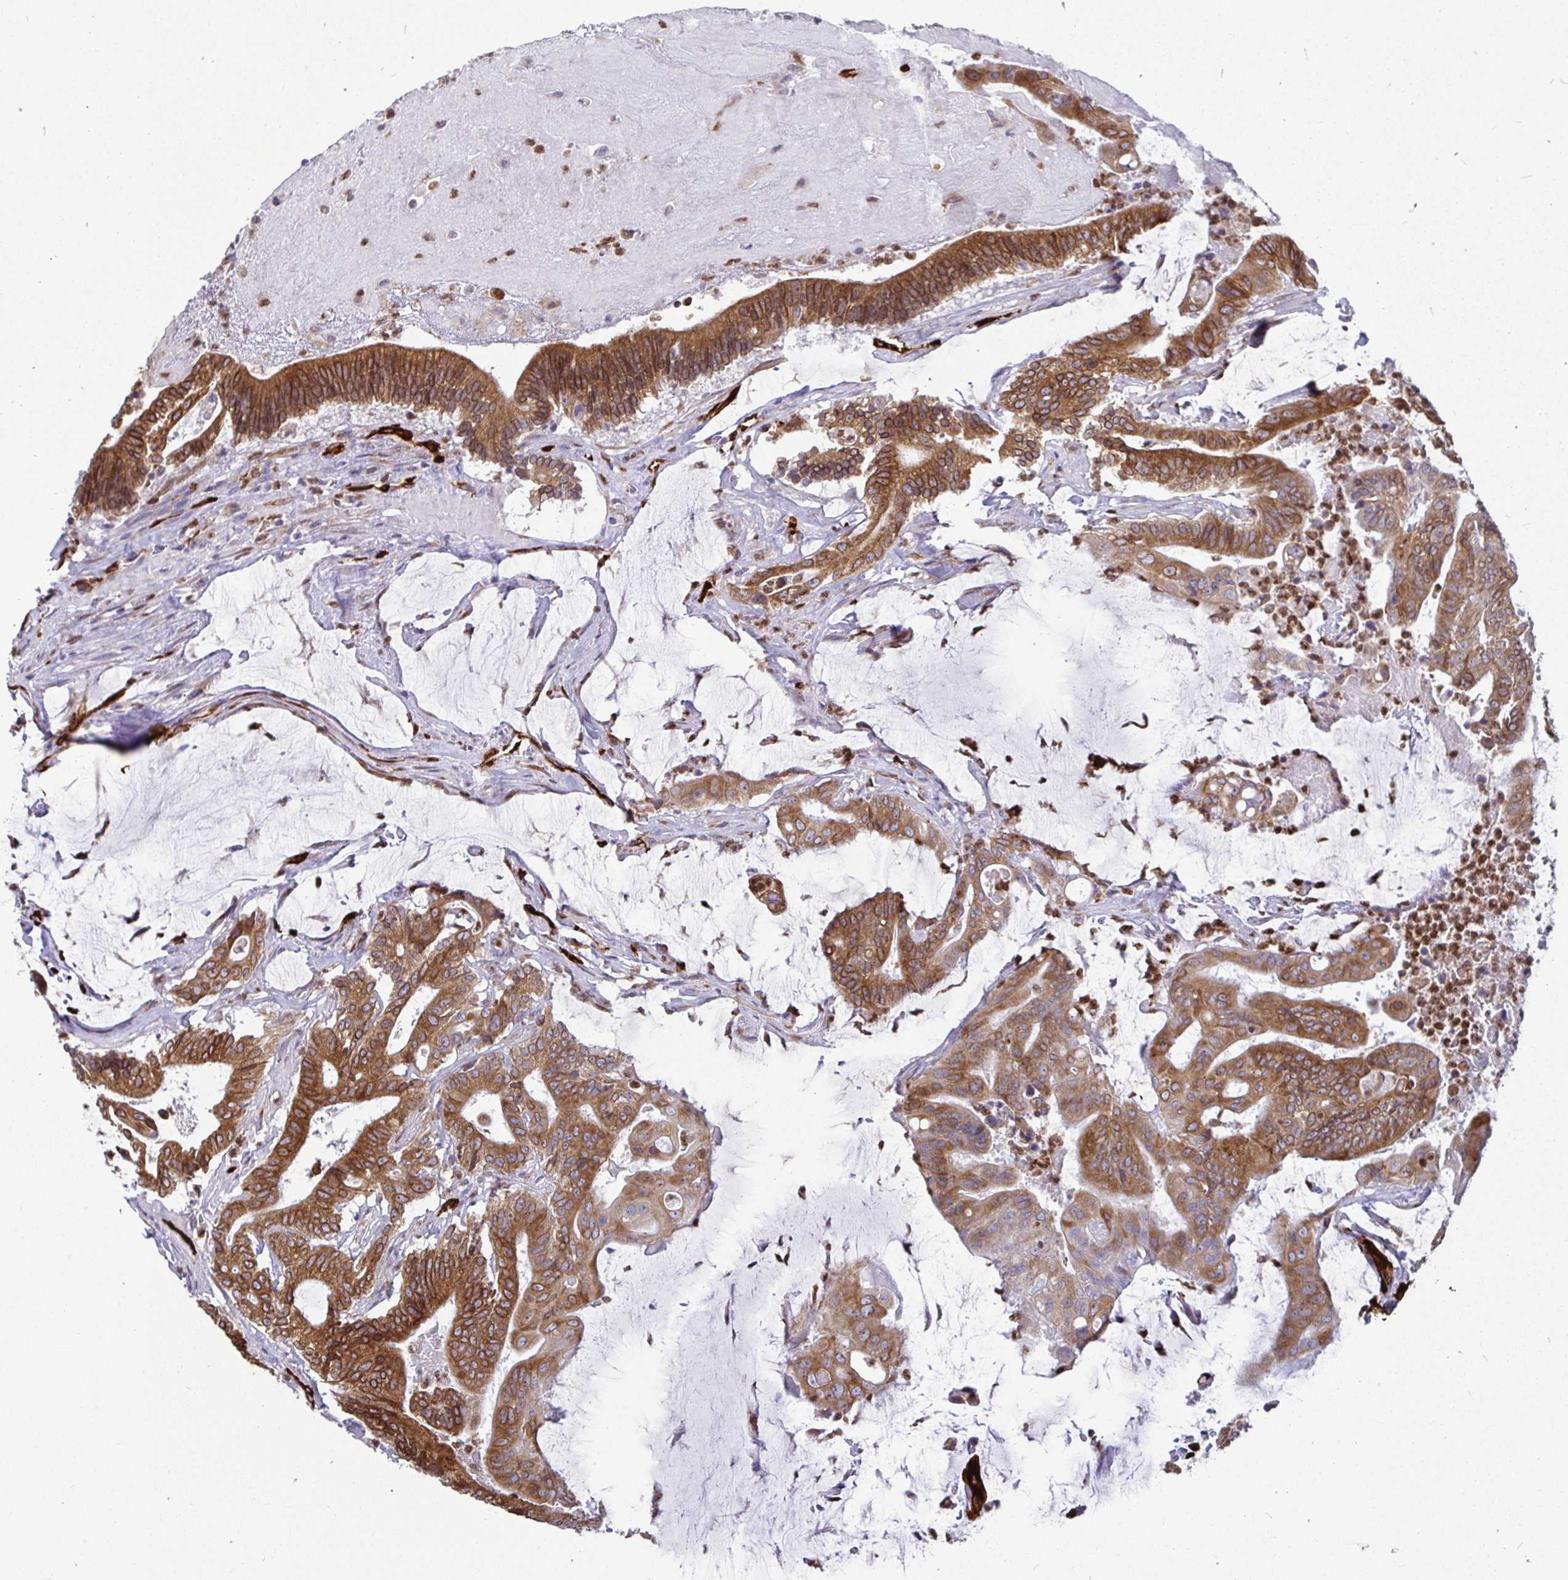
{"staining": {"intensity": "strong", "quantity": ">75%", "location": "cytoplasmic/membranous"}, "tissue": "colorectal cancer", "cell_type": "Tumor cells", "image_type": "cancer", "snomed": [{"axis": "morphology", "description": "Adenocarcinoma, NOS"}, {"axis": "topography", "description": "Colon"}], "caption": "Colorectal cancer (adenocarcinoma) stained with immunohistochemistry reveals strong cytoplasmic/membranous staining in approximately >75% of tumor cells. (DAB = brown stain, brightfield microscopy at high magnification).", "gene": "TP53I11", "patient": {"sex": "female", "age": 43}}